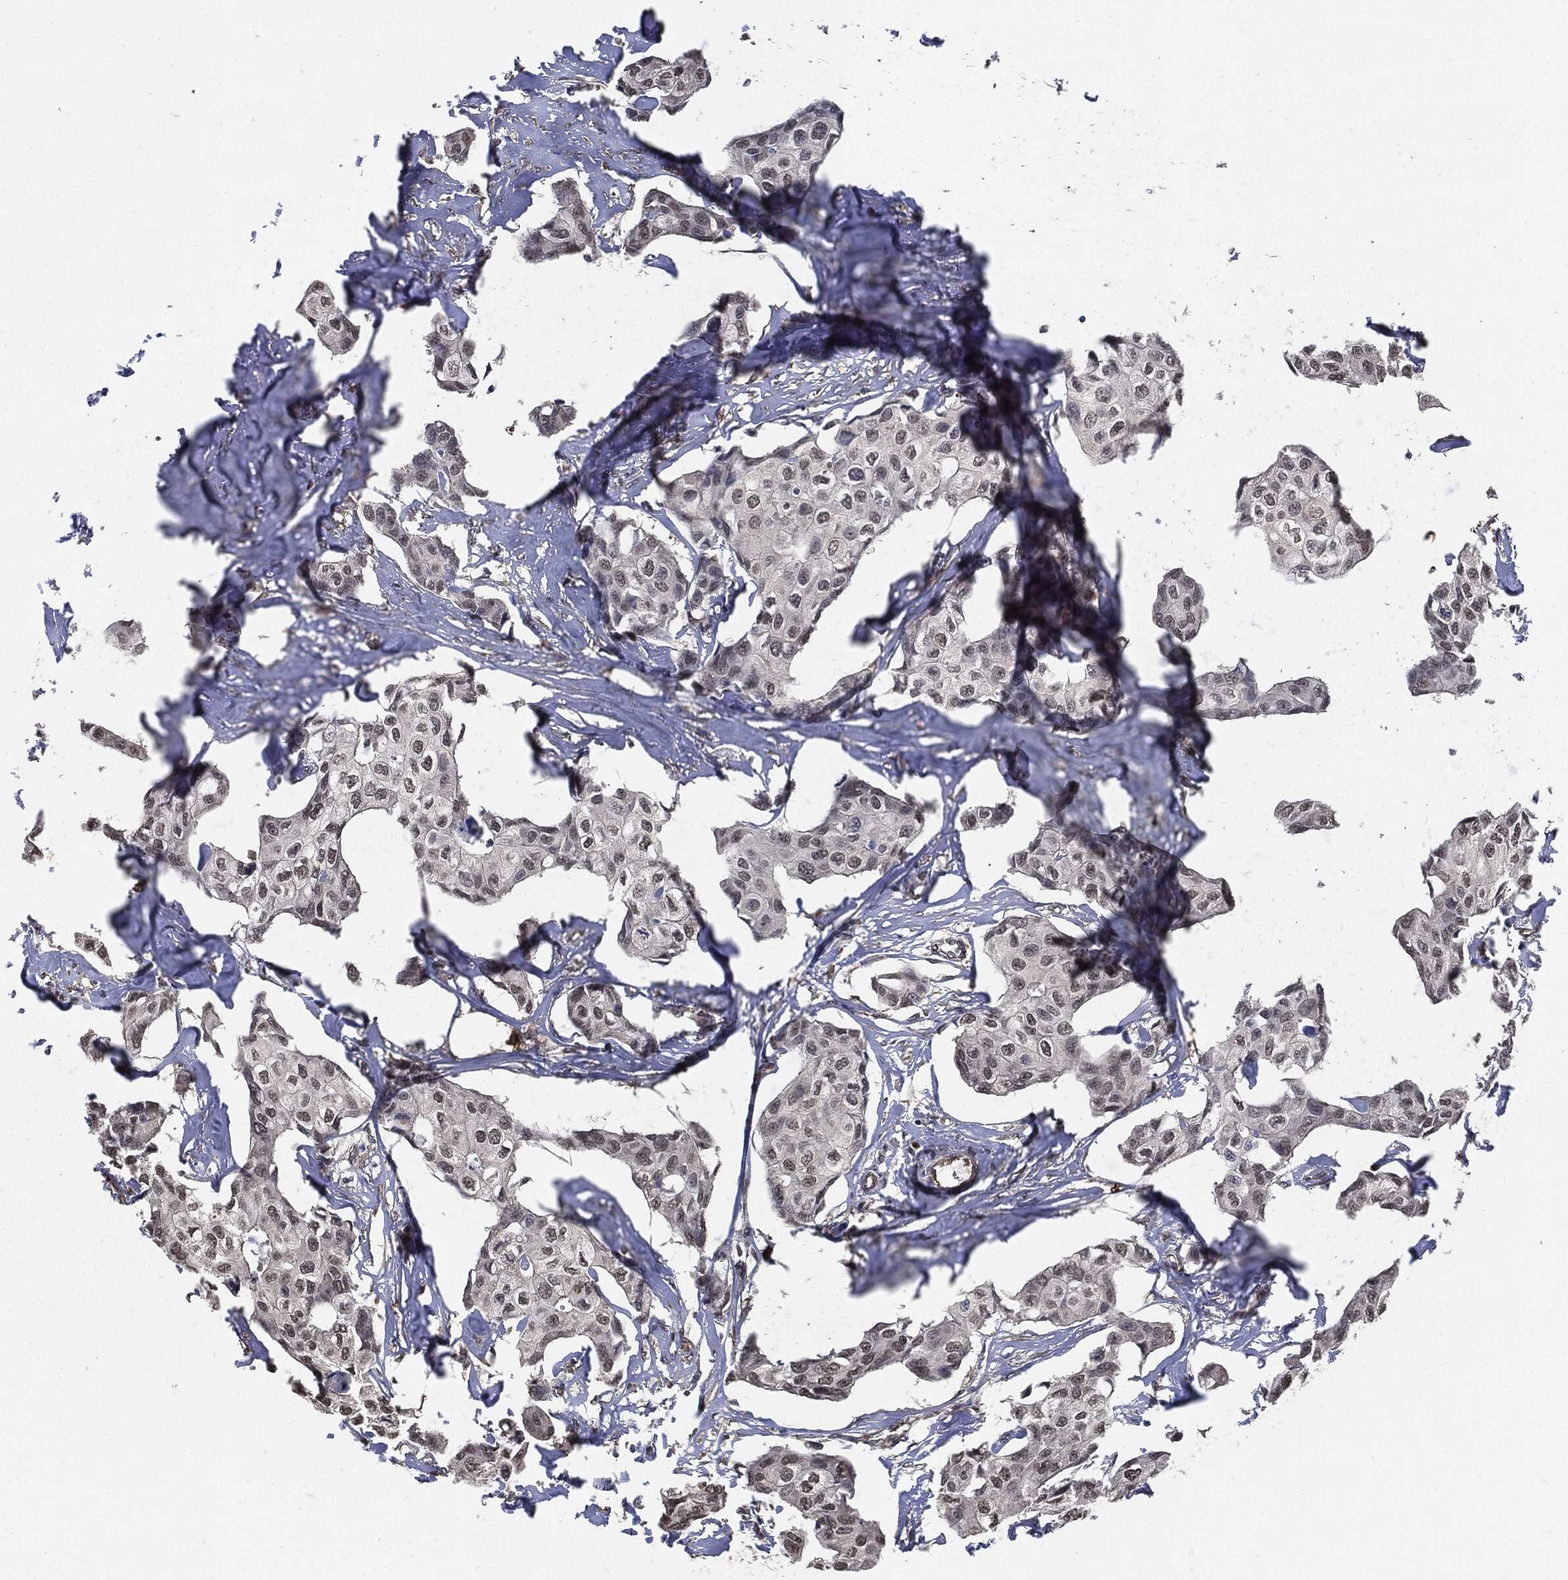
{"staining": {"intensity": "negative", "quantity": "none", "location": "none"}, "tissue": "breast cancer", "cell_type": "Tumor cells", "image_type": "cancer", "snomed": [{"axis": "morphology", "description": "Duct carcinoma"}, {"axis": "topography", "description": "Breast"}], "caption": "A histopathology image of human invasive ductal carcinoma (breast) is negative for staining in tumor cells.", "gene": "S100A9", "patient": {"sex": "female", "age": 80}}